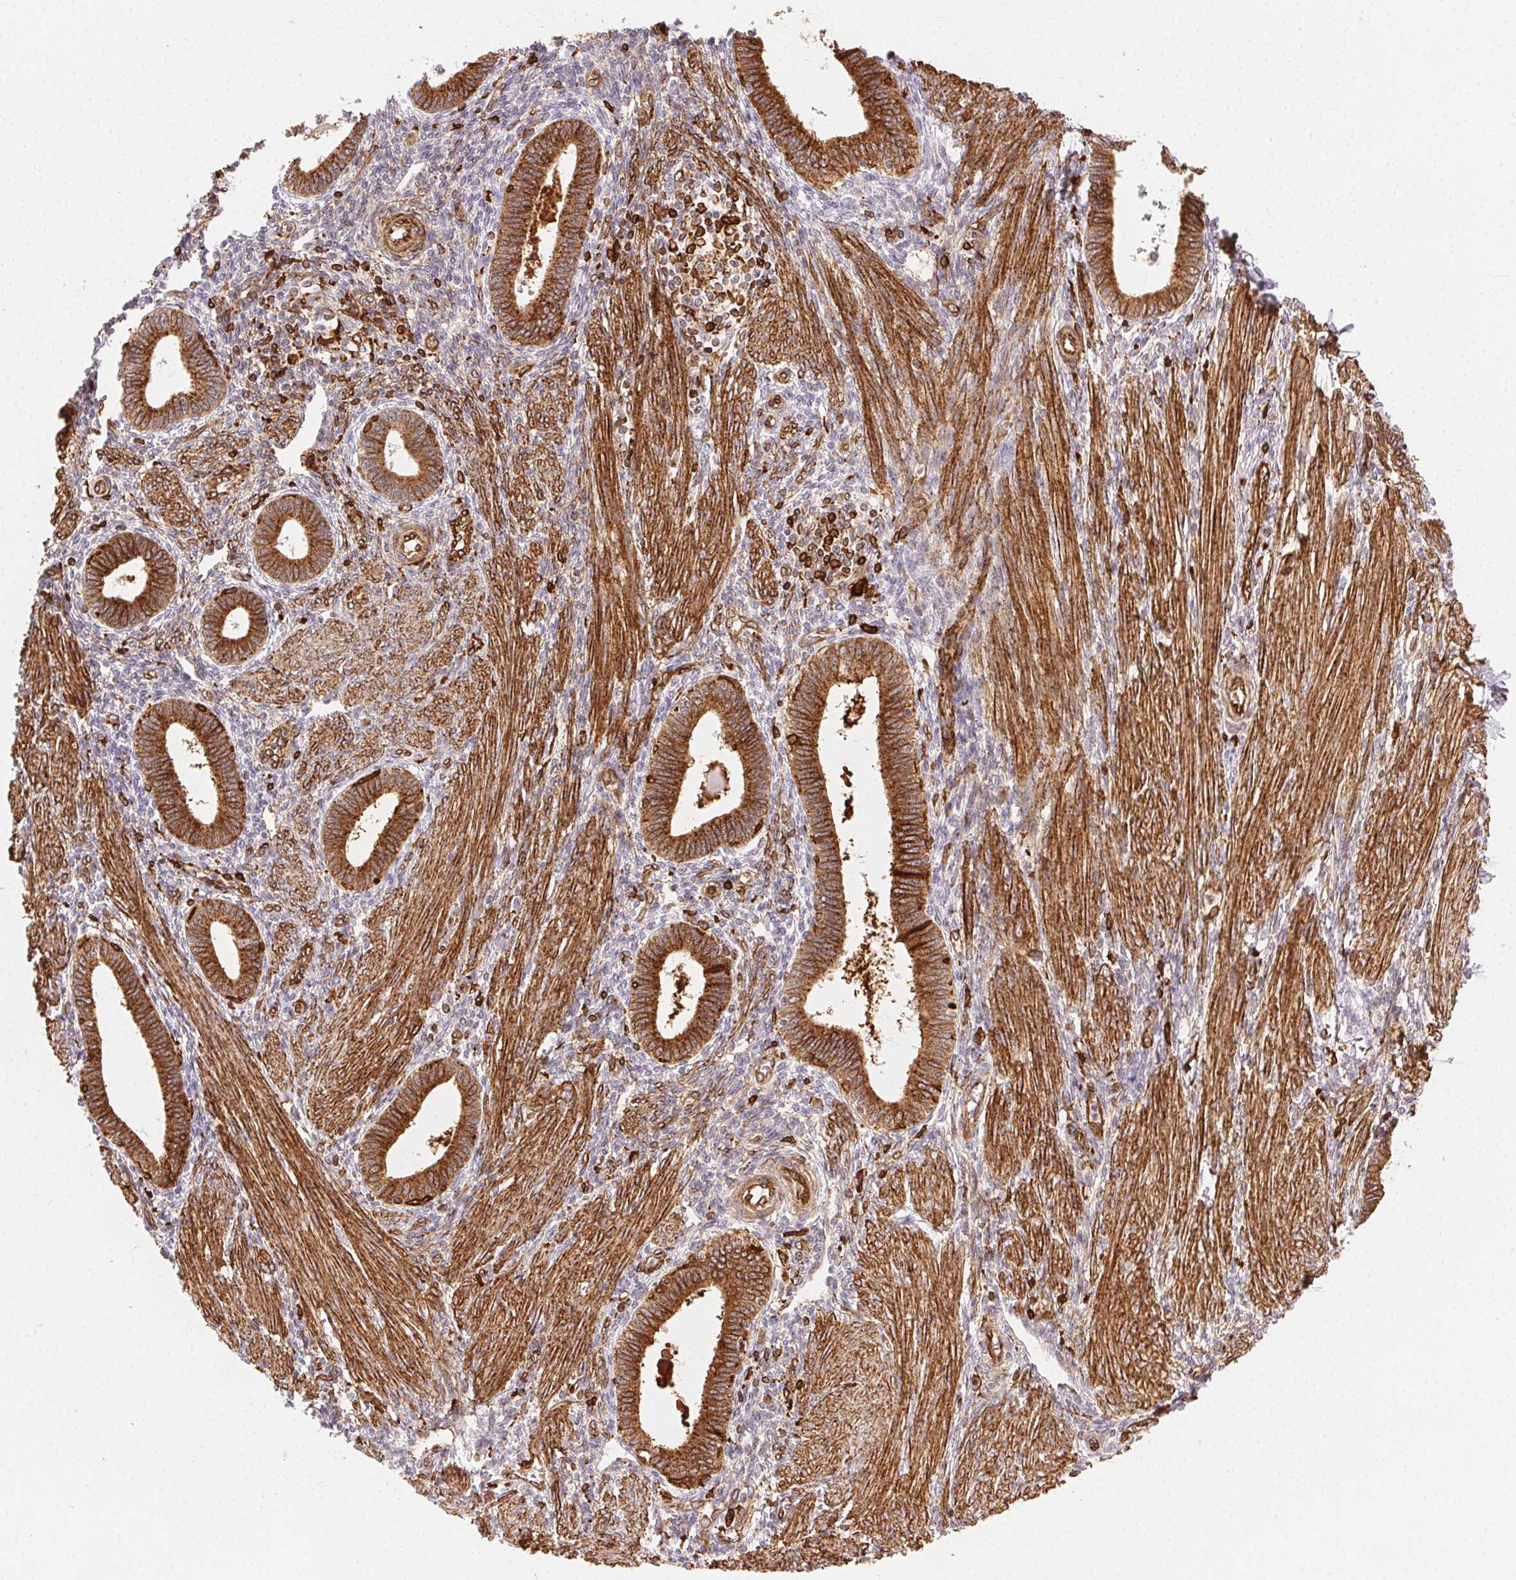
{"staining": {"intensity": "moderate", "quantity": "25%-75%", "location": "cytoplasmic/membranous"}, "tissue": "endometrium", "cell_type": "Cells in endometrial stroma", "image_type": "normal", "snomed": [{"axis": "morphology", "description": "Normal tissue, NOS"}, {"axis": "topography", "description": "Endometrium"}], "caption": "Immunohistochemistry histopathology image of unremarkable human endometrium stained for a protein (brown), which reveals medium levels of moderate cytoplasmic/membranous staining in approximately 25%-75% of cells in endometrial stroma.", "gene": "RNASET2", "patient": {"sex": "female", "age": 42}}